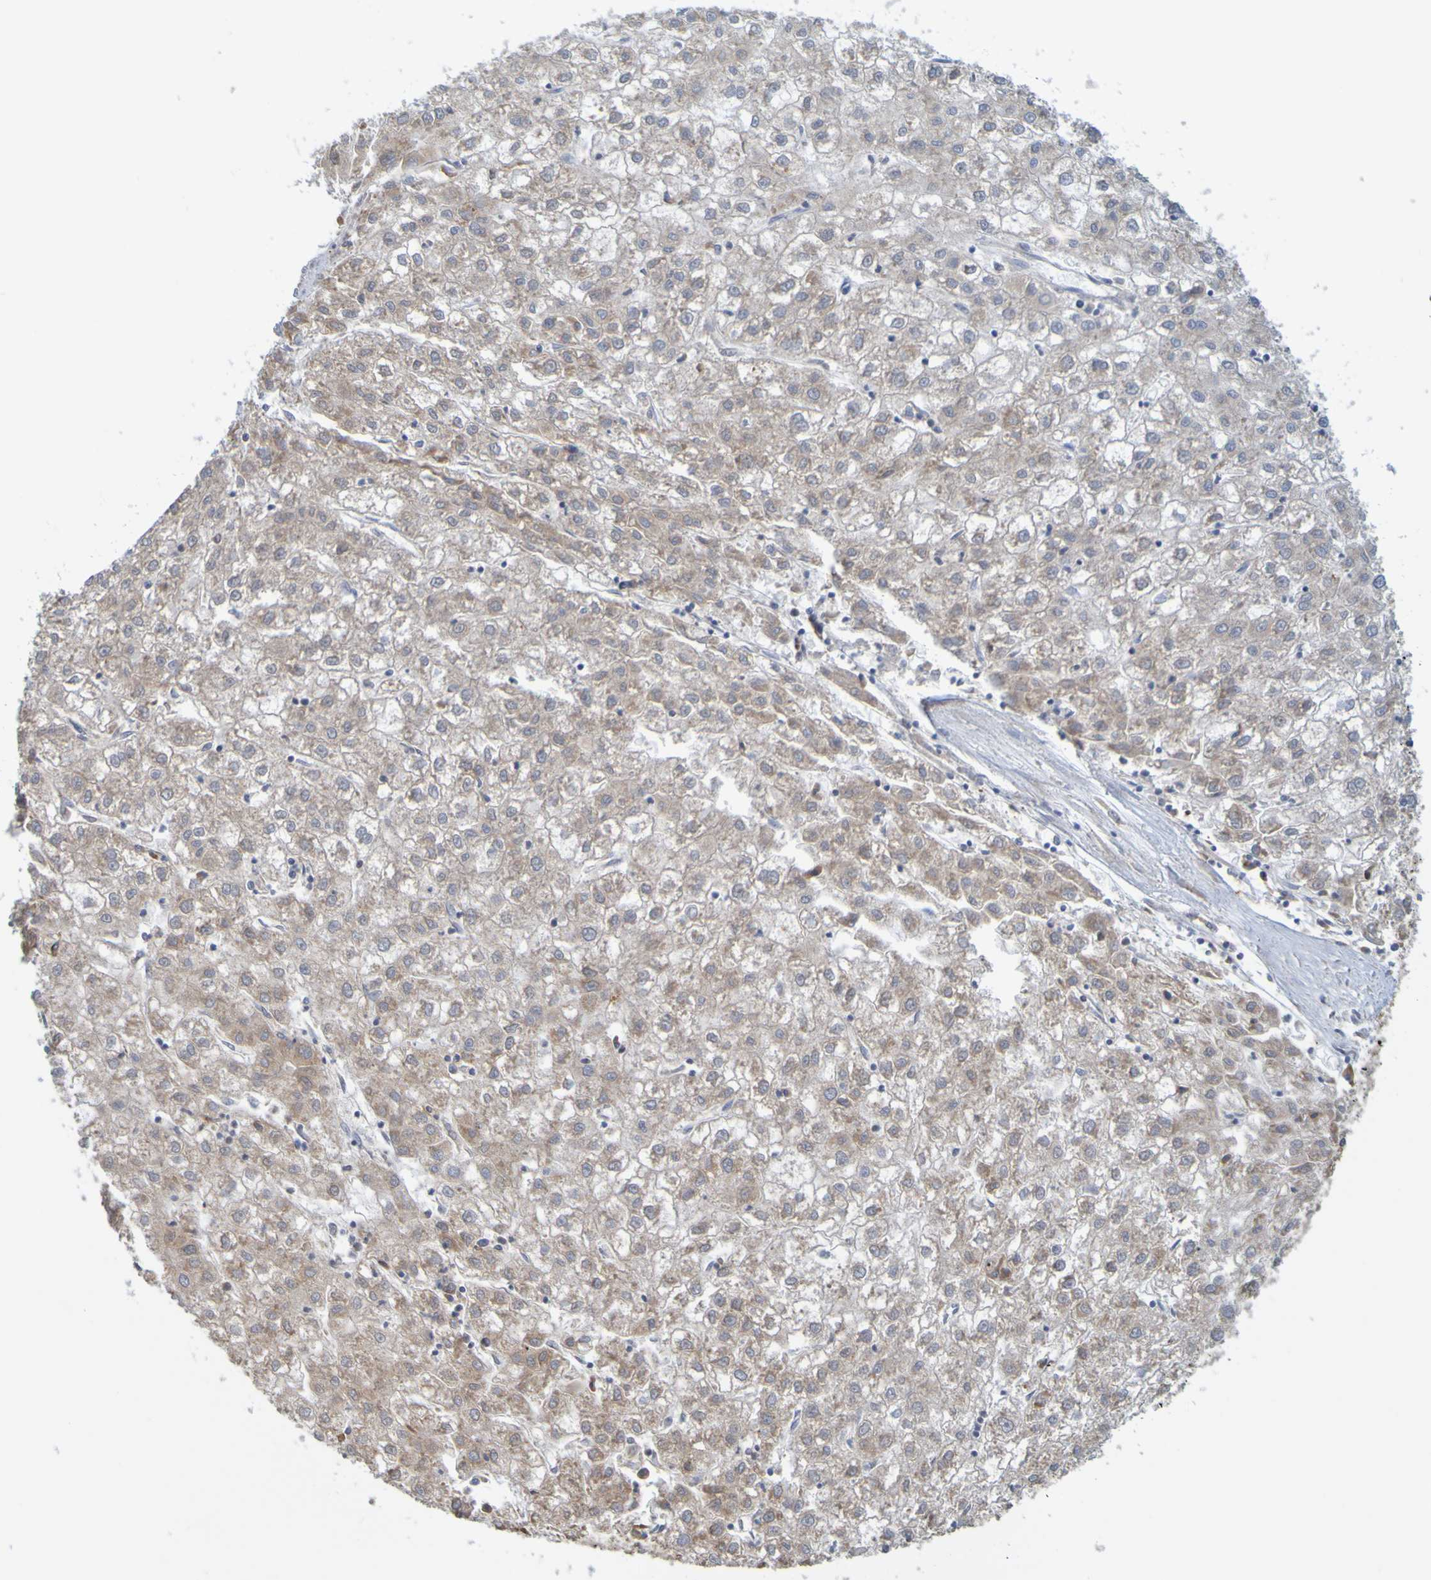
{"staining": {"intensity": "weak", "quantity": "<25%", "location": "cytoplasmic/membranous"}, "tissue": "liver cancer", "cell_type": "Tumor cells", "image_type": "cancer", "snomed": [{"axis": "morphology", "description": "Carcinoma, Hepatocellular, NOS"}, {"axis": "topography", "description": "Liver"}], "caption": "This is a photomicrograph of immunohistochemistry (IHC) staining of liver hepatocellular carcinoma, which shows no expression in tumor cells.", "gene": "NAV2", "patient": {"sex": "male", "age": 72}}